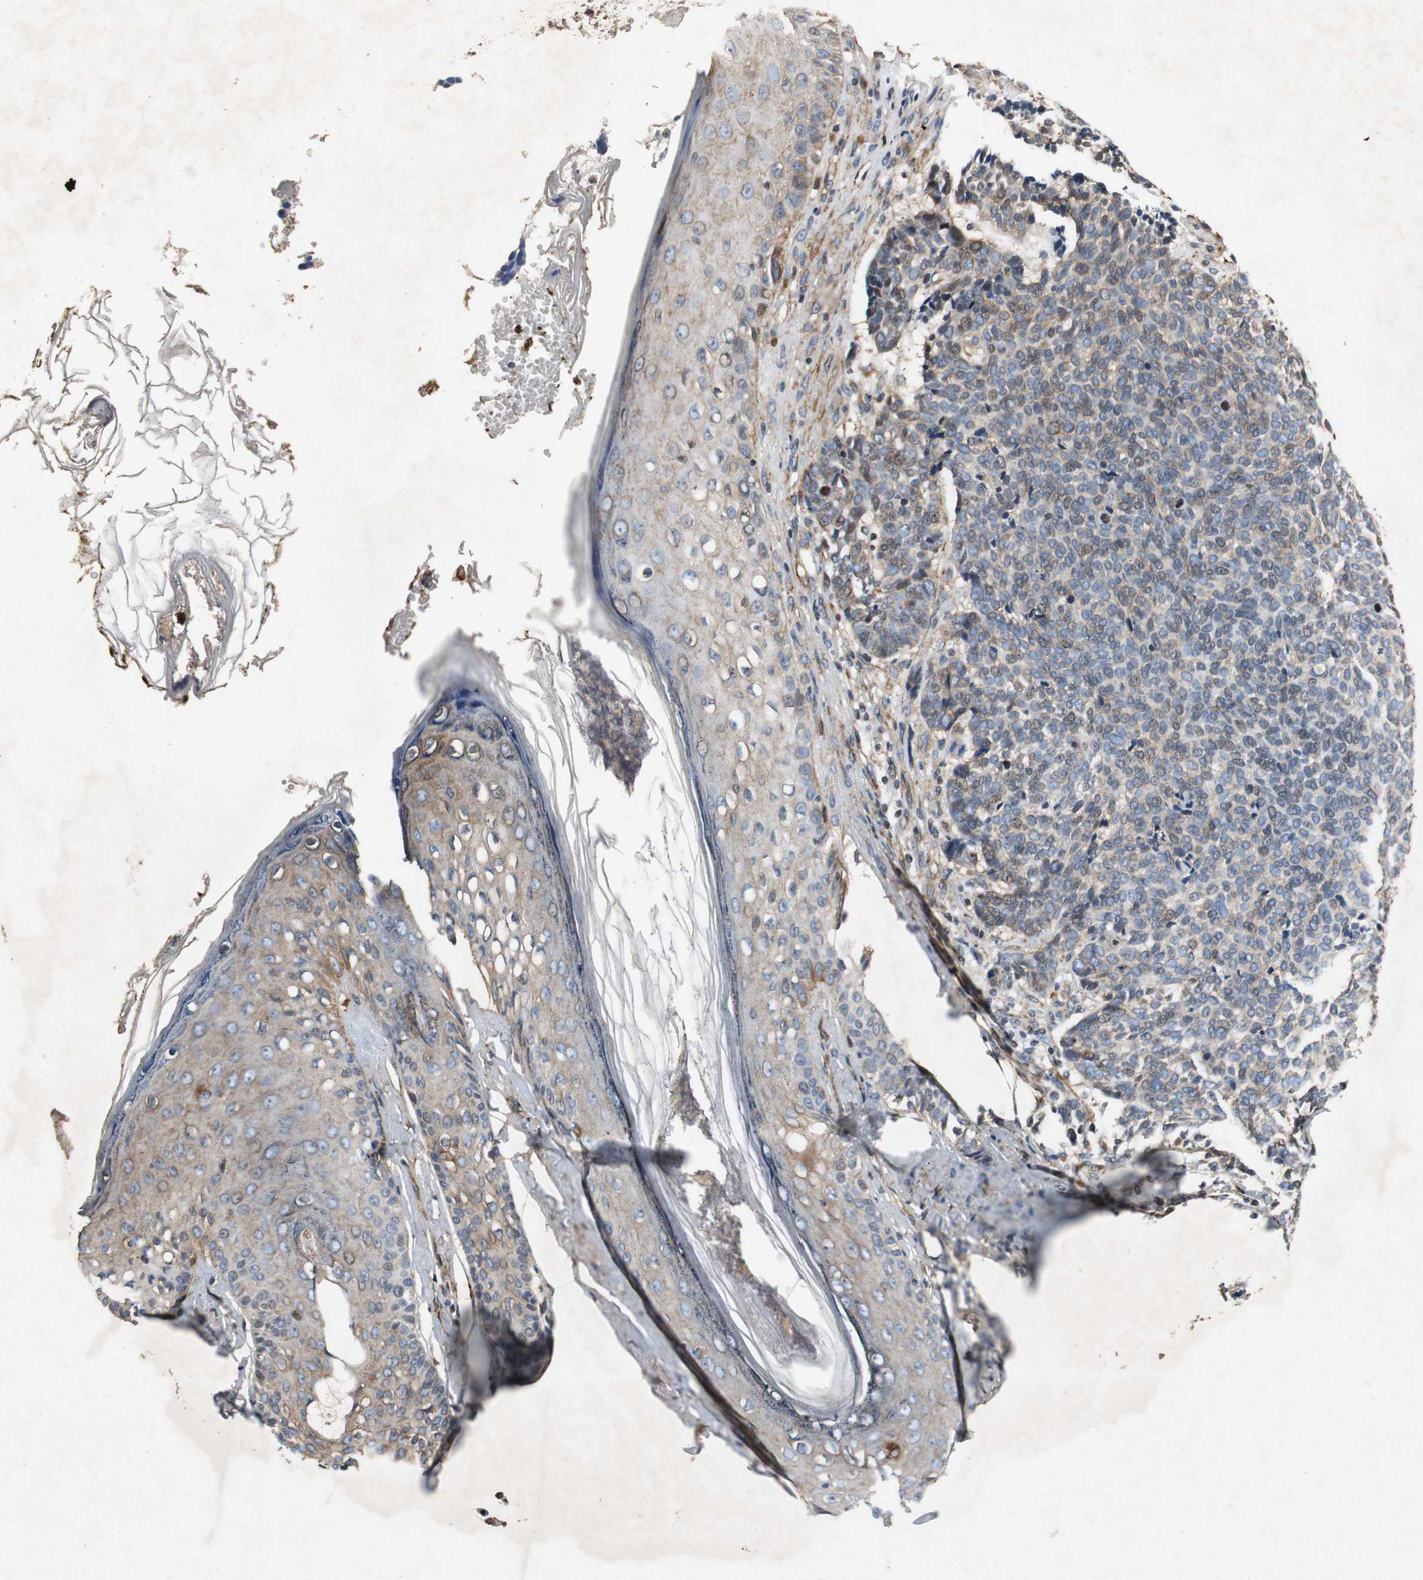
{"staining": {"intensity": "weak", "quantity": "25%-75%", "location": "cytoplasmic/membranous,nuclear"}, "tissue": "skin cancer", "cell_type": "Tumor cells", "image_type": "cancer", "snomed": [{"axis": "morphology", "description": "Basal cell carcinoma"}, {"axis": "topography", "description": "Skin"}], "caption": "Immunohistochemical staining of skin cancer (basal cell carcinoma) reveals weak cytoplasmic/membranous and nuclear protein positivity in approximately 25%-75% of tumor cells.", "gene": "TUBA4A", "patient": {"sex": "male", "age": 84}}